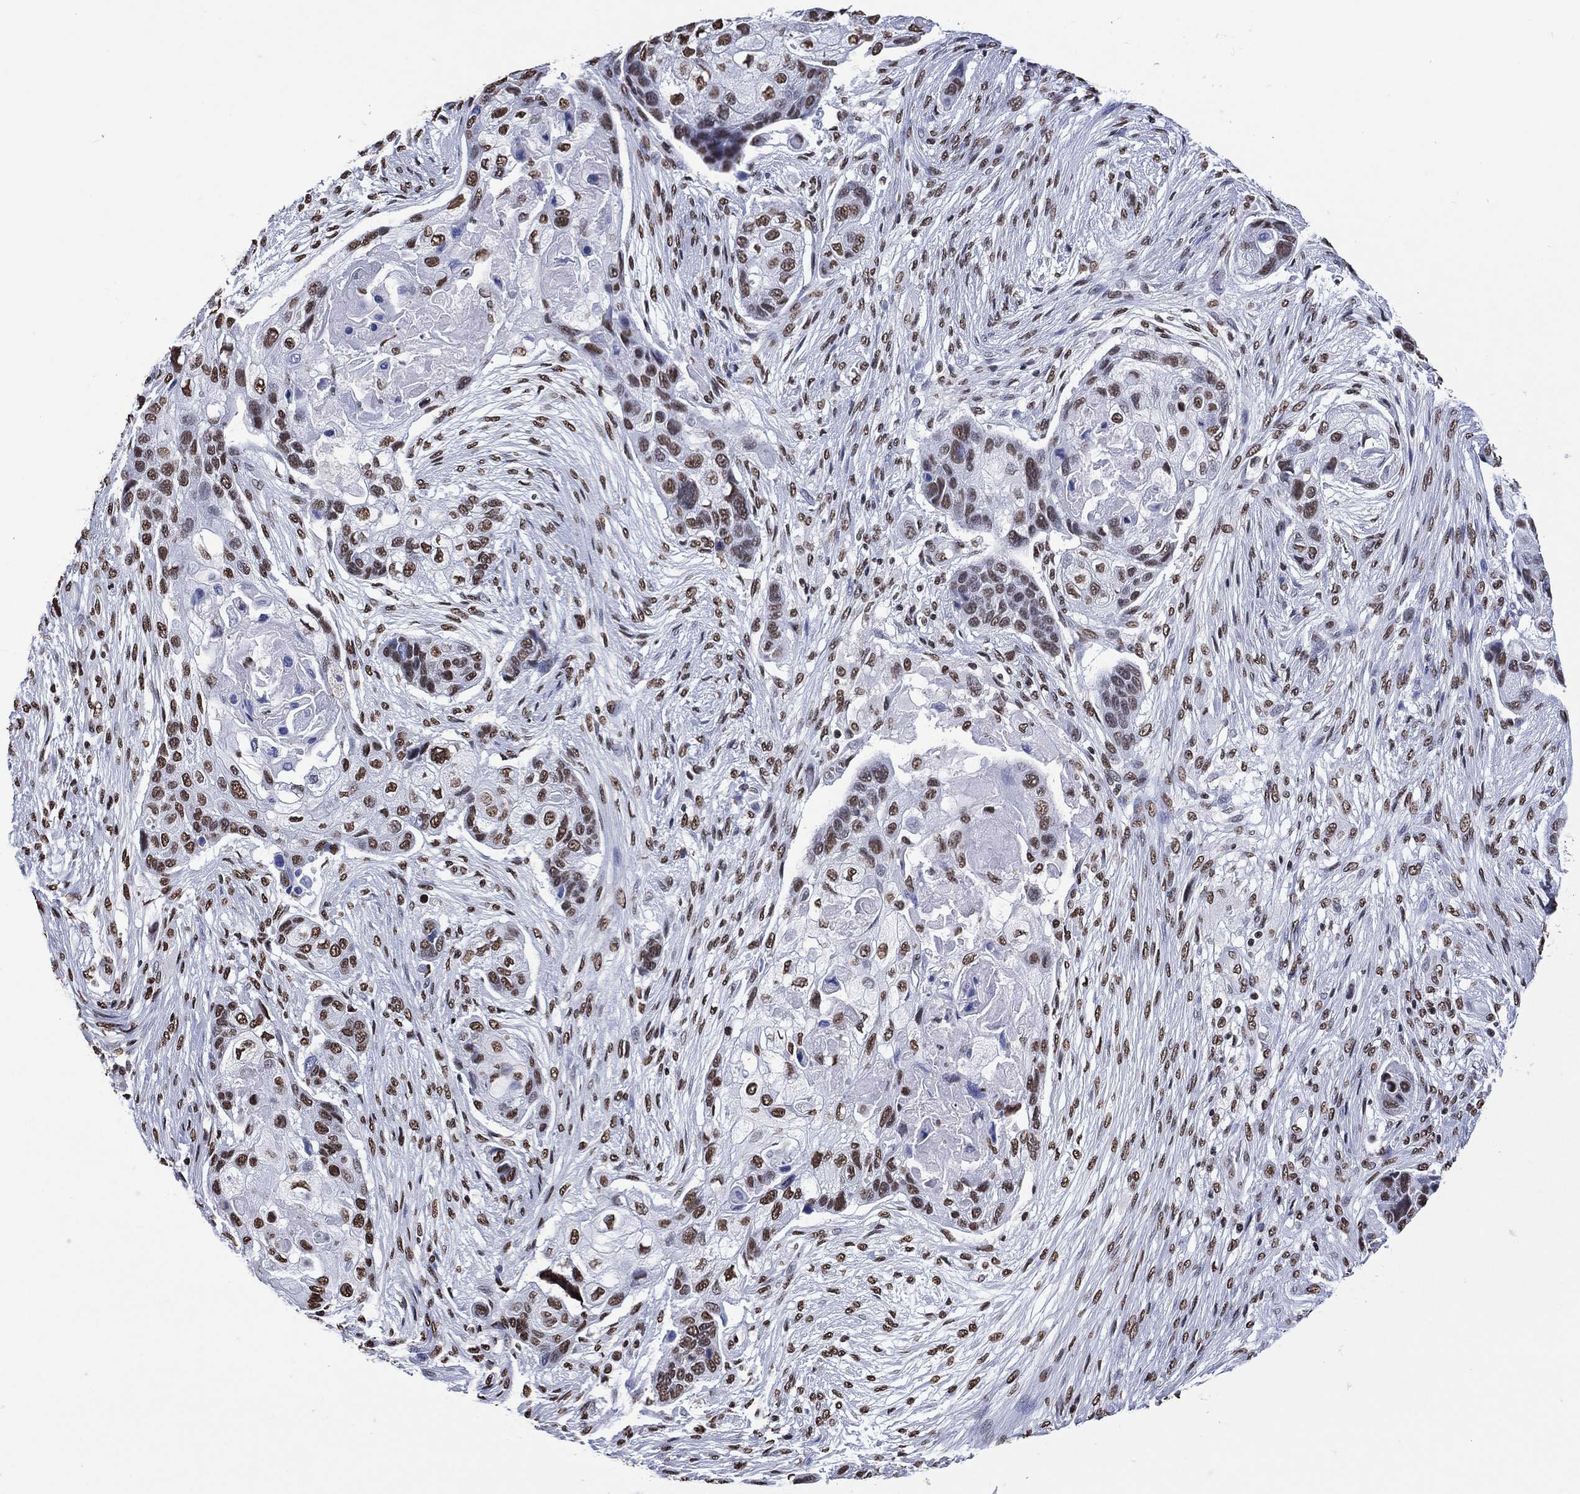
{"staining": {"intensity": "moderate", "quantity": ">75%", "location": "nuclear"}, "tissue": "lung cancer", "cell_type": "Tumor cells", "image_type": "cancer", "snomed": [{"axis": "morphology", "description": "Squamous cell carcinoma, NOS"}, {"axis": "topography", "description": "Lung"}], "caption": "The micrograph shows a brown stain indicating the presence of a protein in the nuclear of tumor cells in lung cancer. The staining was performed using DAB (3,3'-diaminobenzidine) to visualize the protein expression in brown, while the nuclei were stained in blue with hematoxylin (Magnification: 20x).", "gene": "RETREG2", "patient": {"sex": "male", "age": 69}}